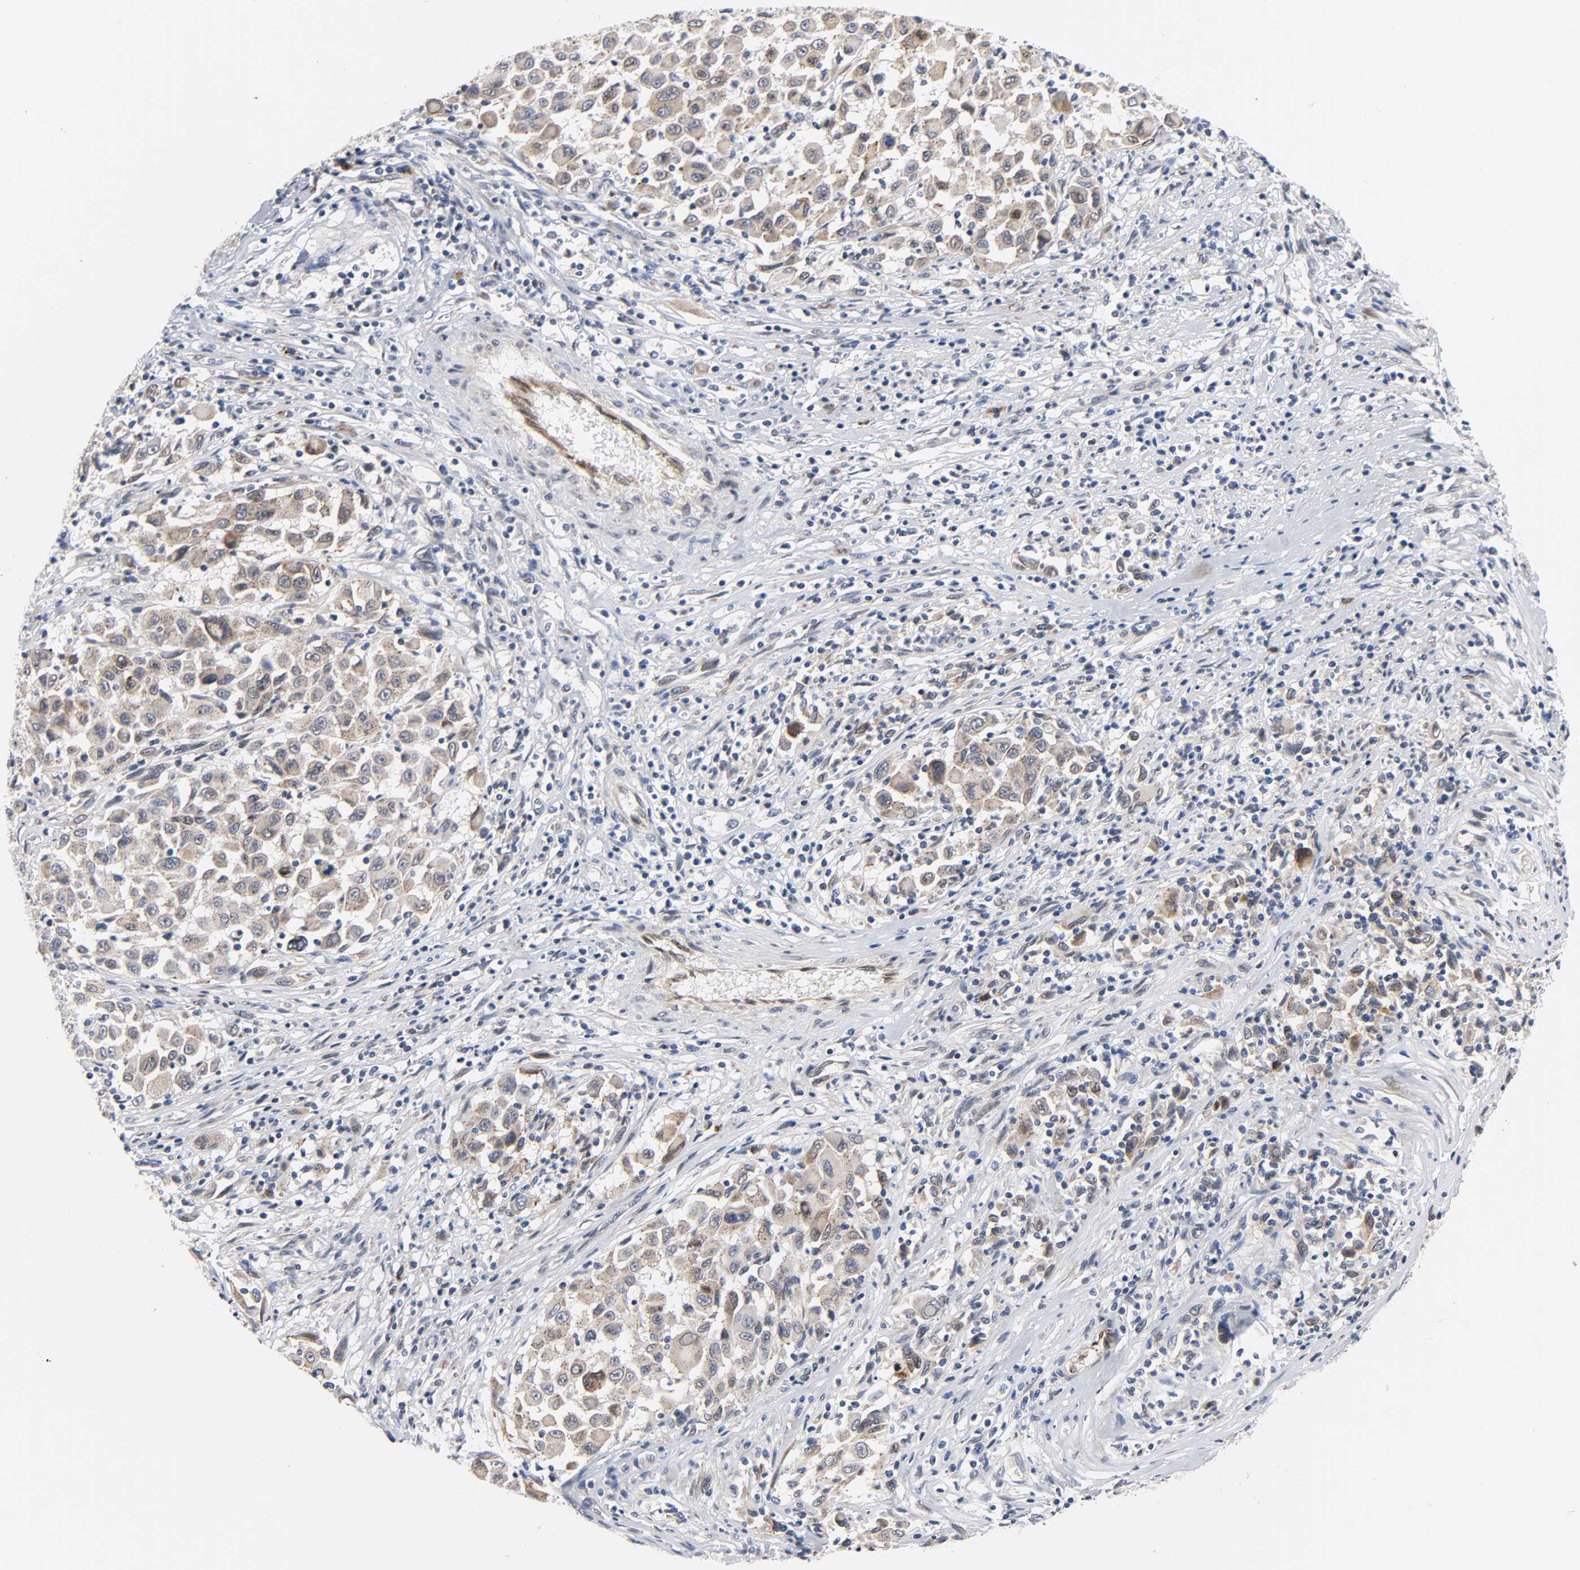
{"staining": {"intensity": "weak", "quantity": "25%-75%", "location": "cytoplasmic/membranous"}, "tissue": "melanoma", "cell_type": "Tumor cells", "image_type": "cancer", "snomed": [{"axis": "morphology", "description": "Malignant melanoma, Metastatic site"}, {"axis": "topography", "description": "Lymph node"}], "caption": "Human melanoma stained with a protein marker exhibits weak staining in tumor cells.", "gene": "ASB6", "patient": {"sex": "male", "age": 61}}